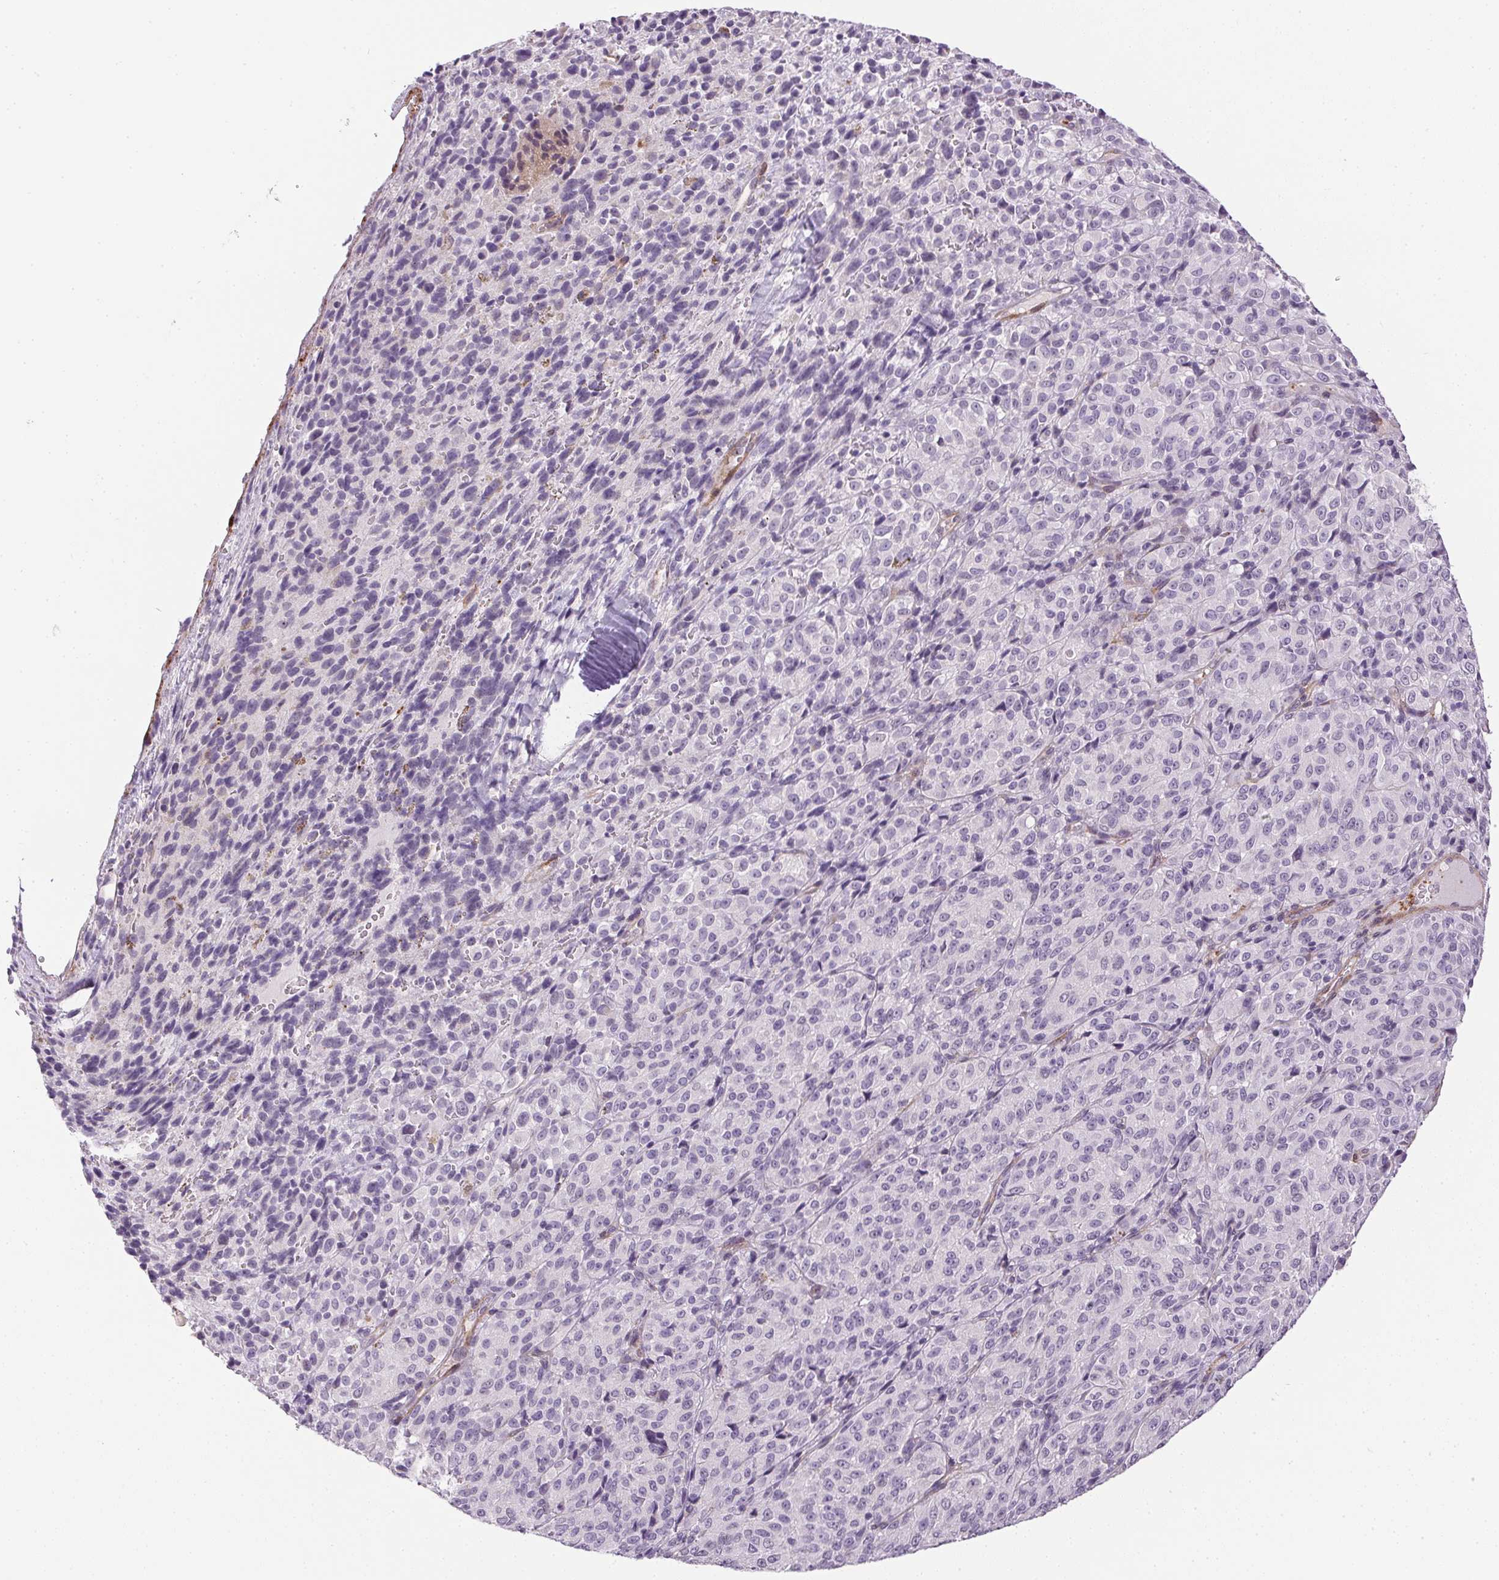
{"staining": {"intensity": "negative", "quantity": "none", "location": "none"}, "tissue": "melanoma", "cell_type": "Tumor cells", "image_type": "cancer", "snomed": [{"axis": "morphology", "description": "Malignant melanoma, Metastatic site"}, {"axis": "topography", "description": "Brain"}], "caption": "Malignant melanoma (metastatic site) was stained to show a protein in brown. There is no significant staining in tumor cells.", "gene": "PRL", "patient": {"sex": "female", "age": 56}}